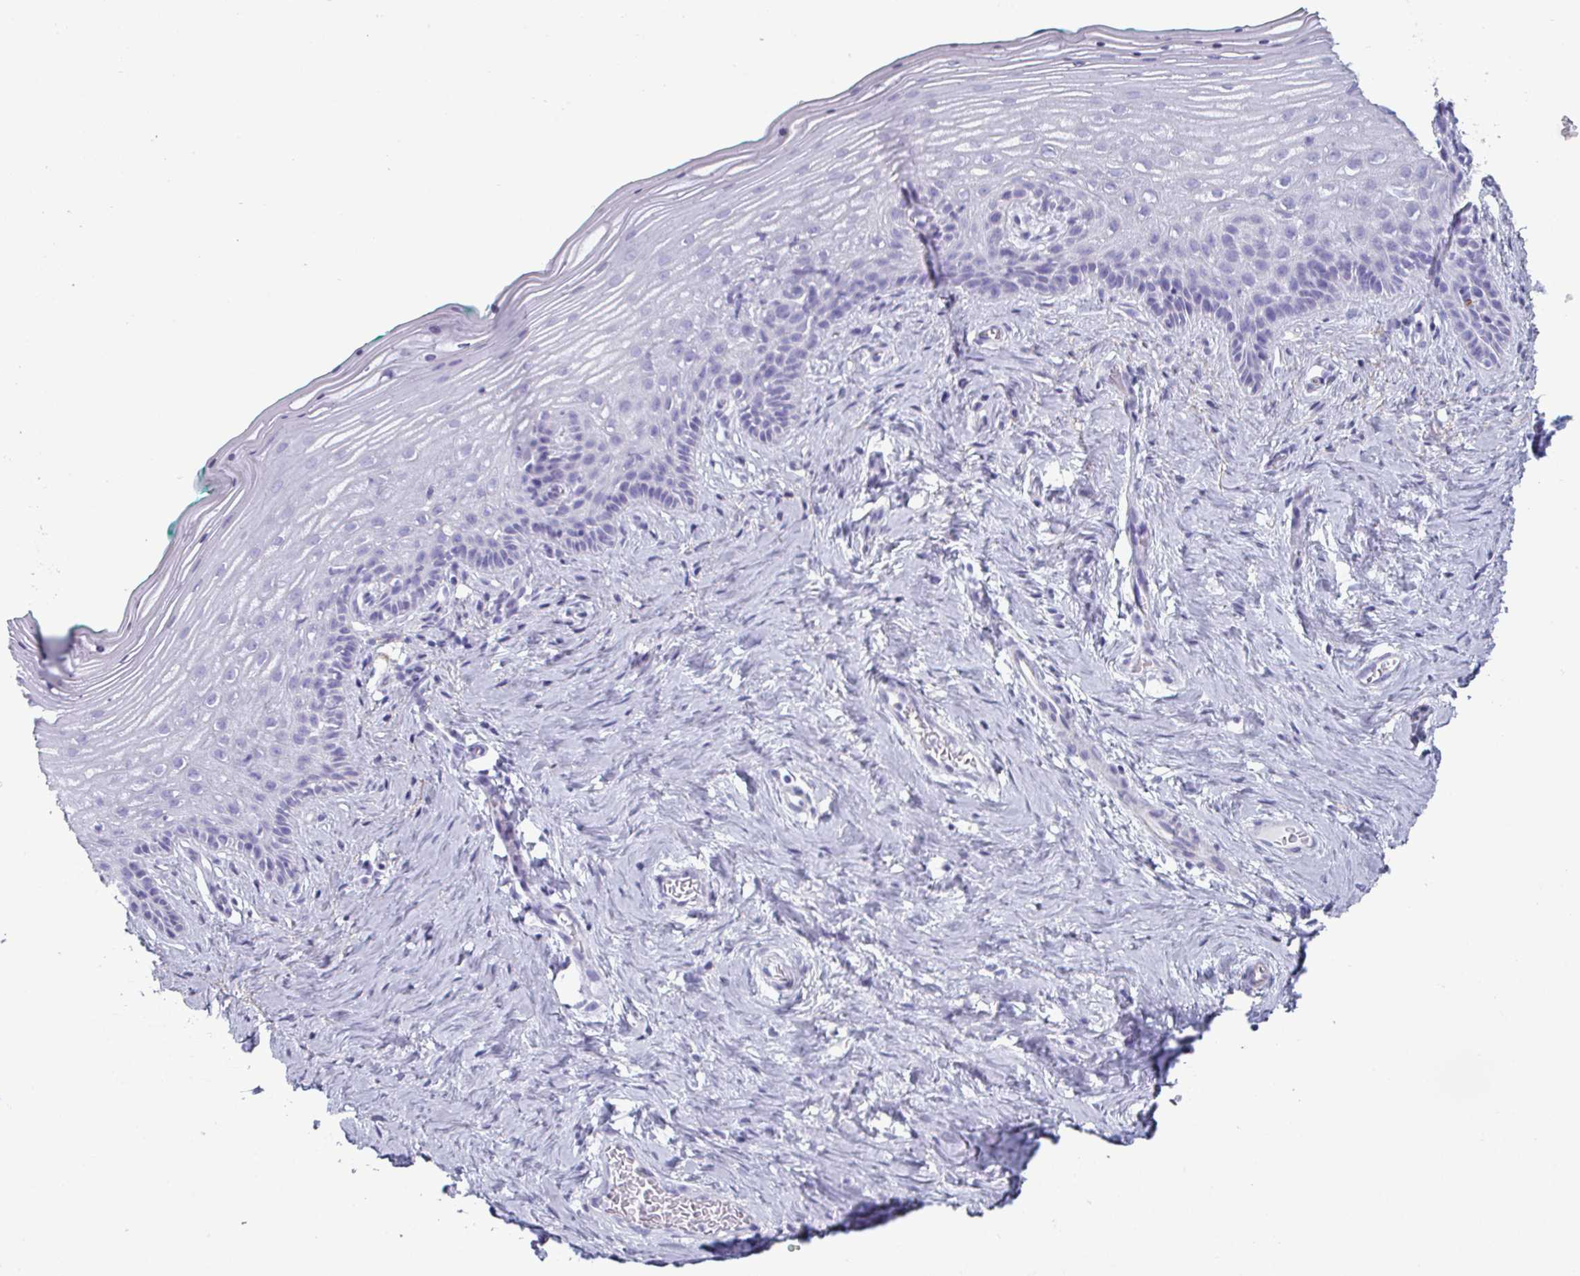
{"staining": {"intensity": "negative", "quantity": "none", "location": "none"}, "tissue": "vagina", "cell_type": "Squamous epithelial cells", "image_type": "normal", "snomed": [{"axis": "morphology", "description": "Normal tissue, NOS"}, {"axis": "topography", "description": "Vagina"}], "caption": "IHC of benign vagina shows no expression in squamous epithelial cells.", "gene": "CREG2", "patient": {"sex": "female", "age": 45}}